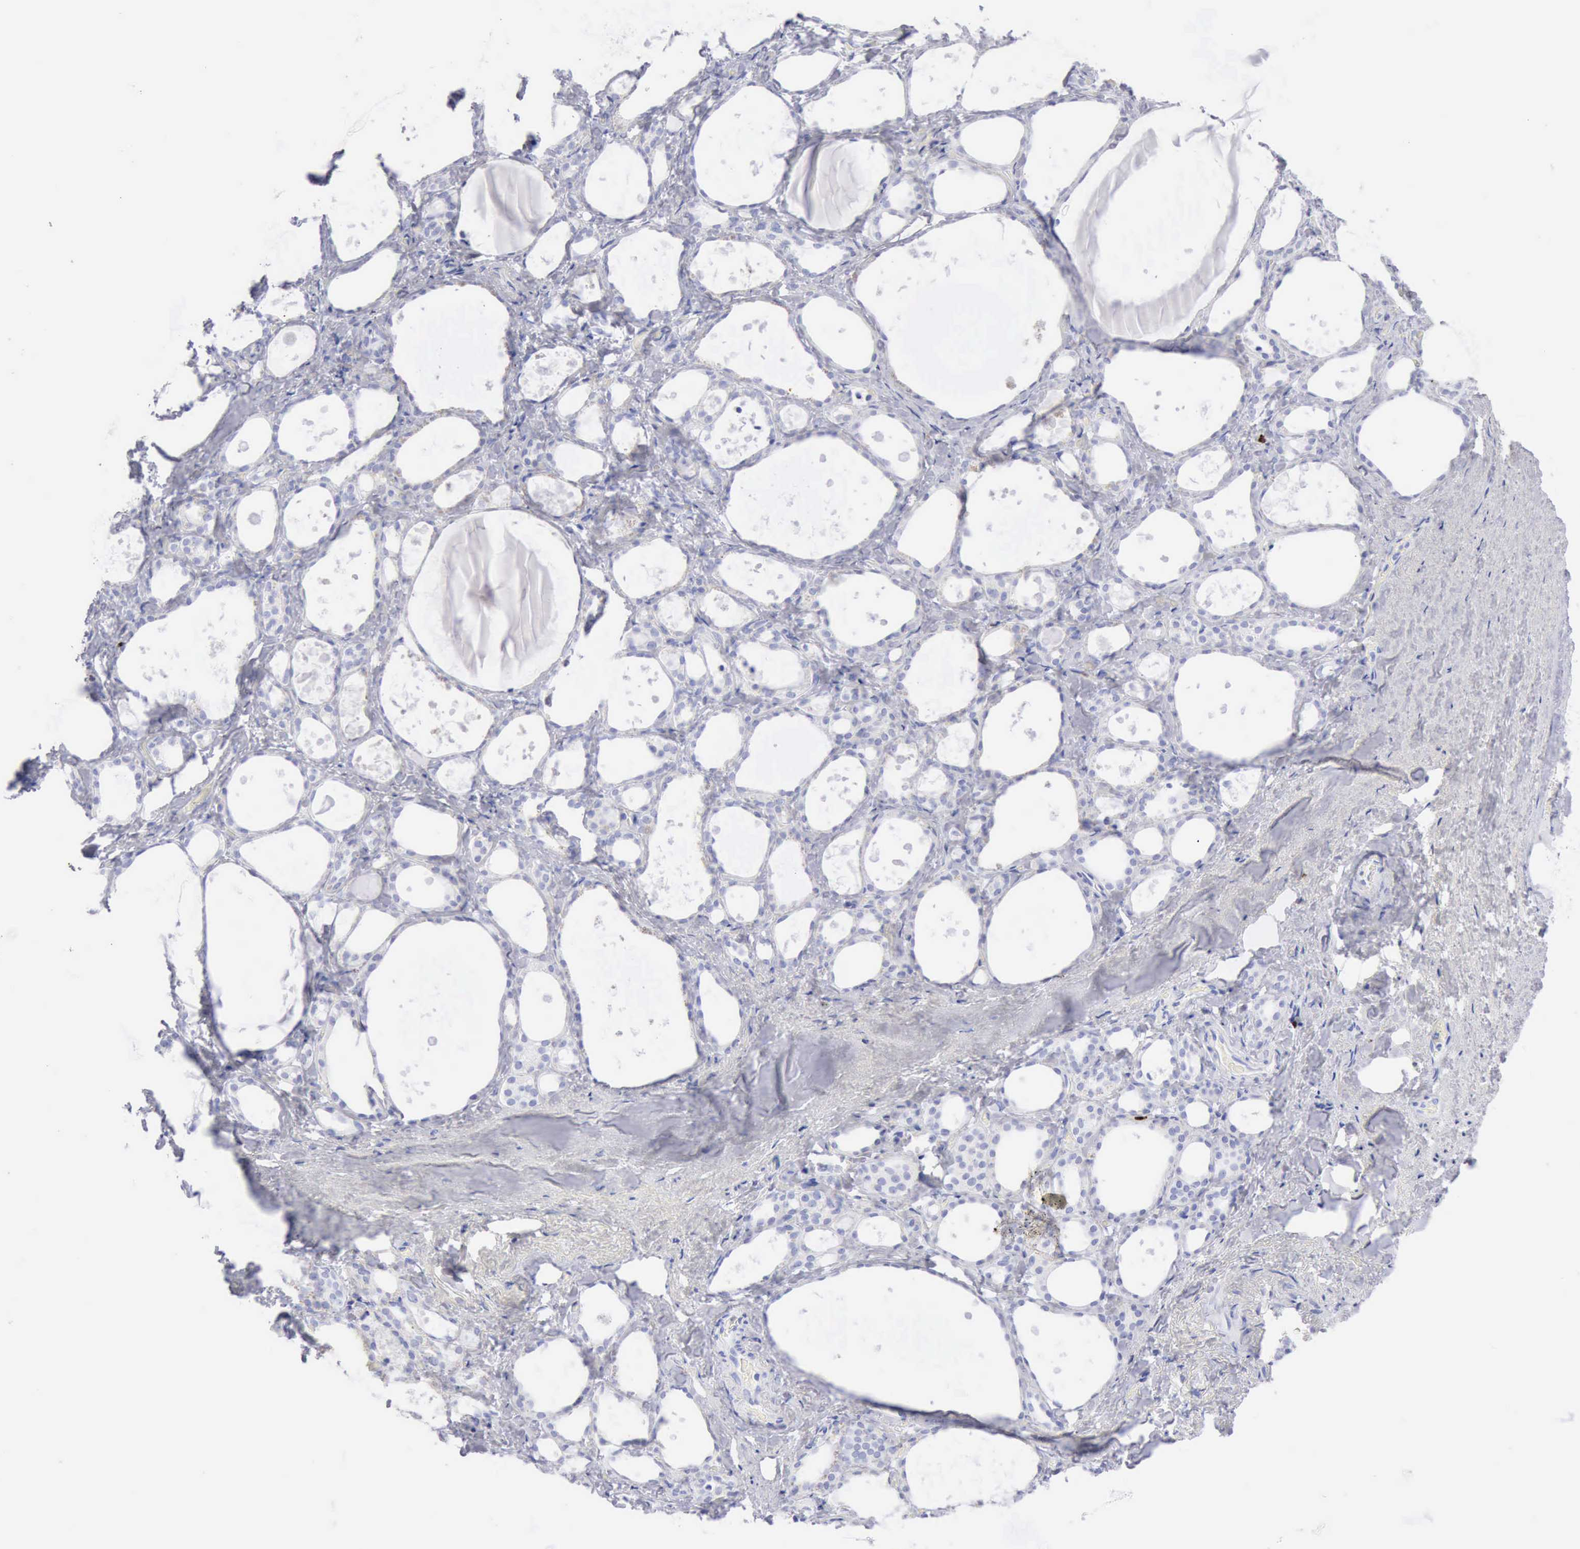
{"staining": {"intensity": "negative", "quantity": "none", "location": "none"}, "tissue": "thyroid gland", "cell_type": "Glandular cells", "image_type": "normal", "snomed": [{"axis": "morphology", "description": "Normal tissue, NOS"}, {"axis": "topography", "description": "Thyroid gland"}], "caption": "High magnification brightfield microscopy of benign thyroid gland stained with DAB (3,3'-diaminobenzidine) (brown) and counterstained with hematoxylin (blue): glandular cells show no significant expression.", "gene": "GZMB", "patient": {"sex": "female", "age": 75}}